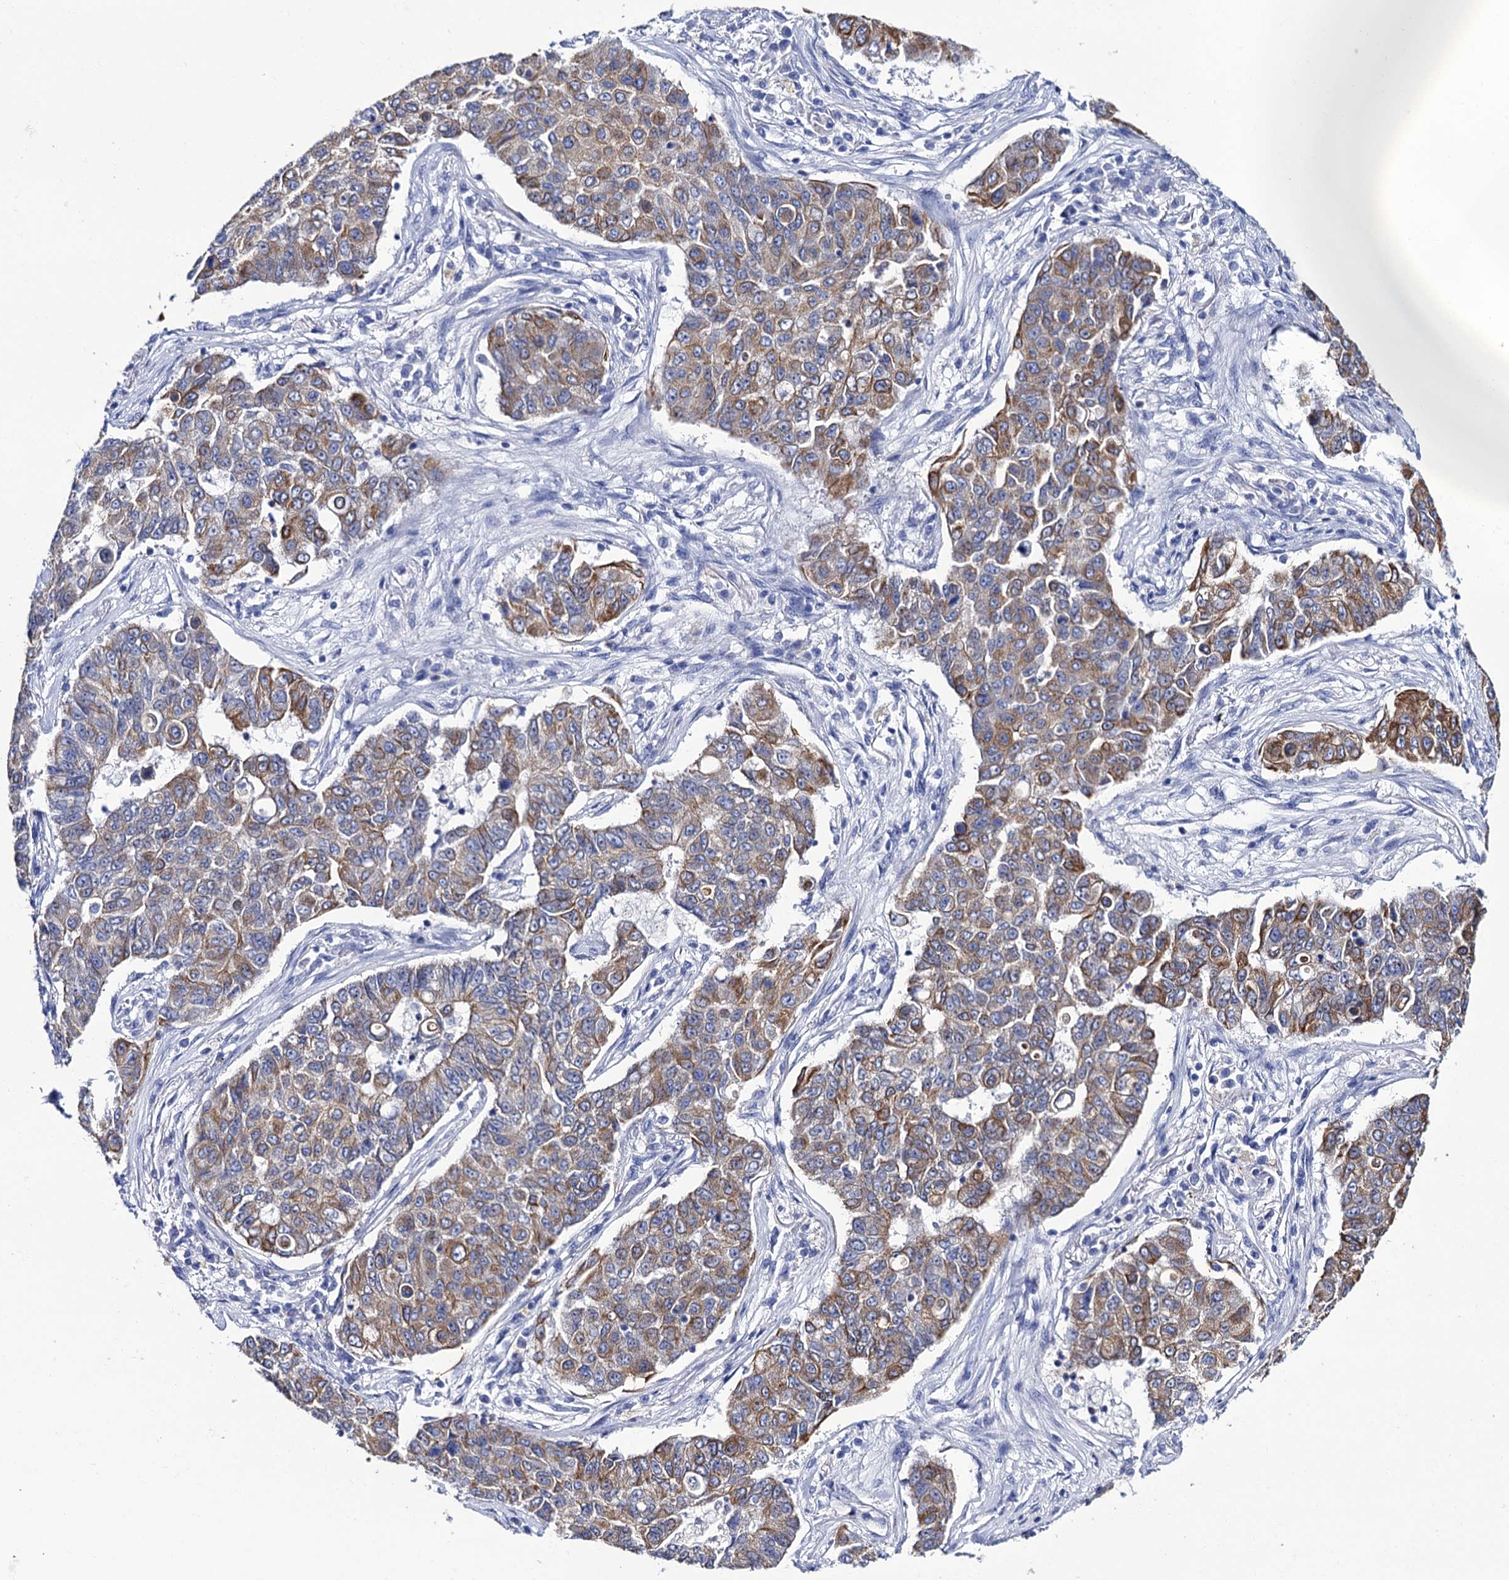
{"staining": {"intensity": "moderate", "quantity": "<25%", "location": "cytoplasmic/membranous"}, "tissue": "lung cancer", "cell_type": "Tumor cells", "image_type": "cancer", "snomed": [{"axis": "morphology", "description": "Squamous cell carcinoma, NOS"}, {"axis": "topography", "description": "Lung"}], "caption": "IHC (DAB (3,3'-diaminobenzidine)) staining of lung squamous cell carcinoma exhibits moderate cytoplasmic/membranous protein positivity in about <25% of tumor cells.", "gene": "RAB3IP", "patient": {"sex": "male", "age": 74}}